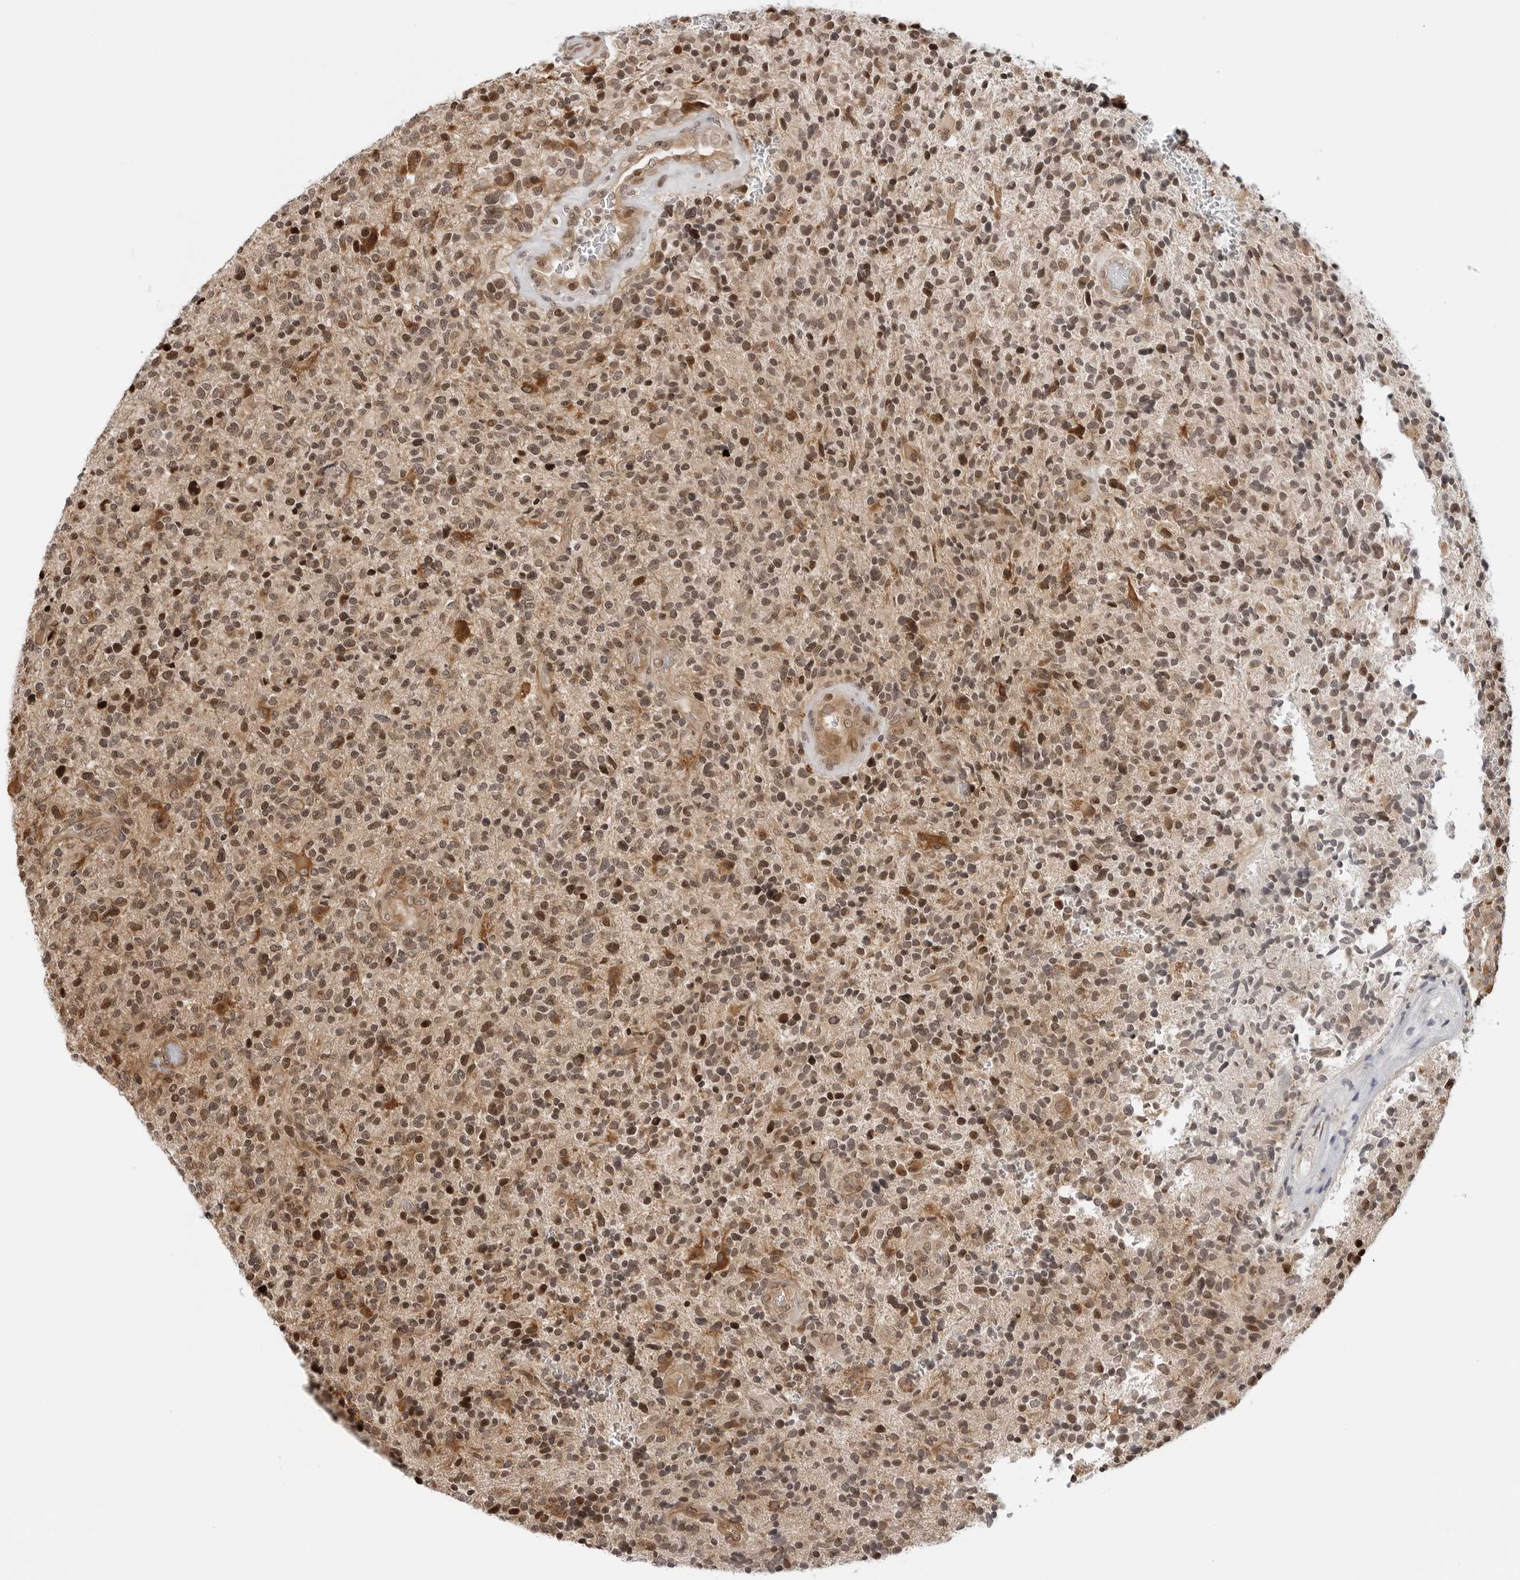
{"staining": {"intensity": "moderate", "quantity": ">75%", "location": "nuclear"}, "tissue": "glioma", "cell_type": "Tumor cells", "image_type": "cancer", "snomed": [{"axis": "morphology", "description": "Glioma, malignant, High grade"}, {"axis": "topography", "description": "Brain"}], "caption": "This image exhibits immunohistochemistry (IHC) staining of human glioma, with medium moderate nuclear staining in about >75% of tumor cells.", "gene": "TIPRL", "patient": {"sex": "male", "age": 72}}